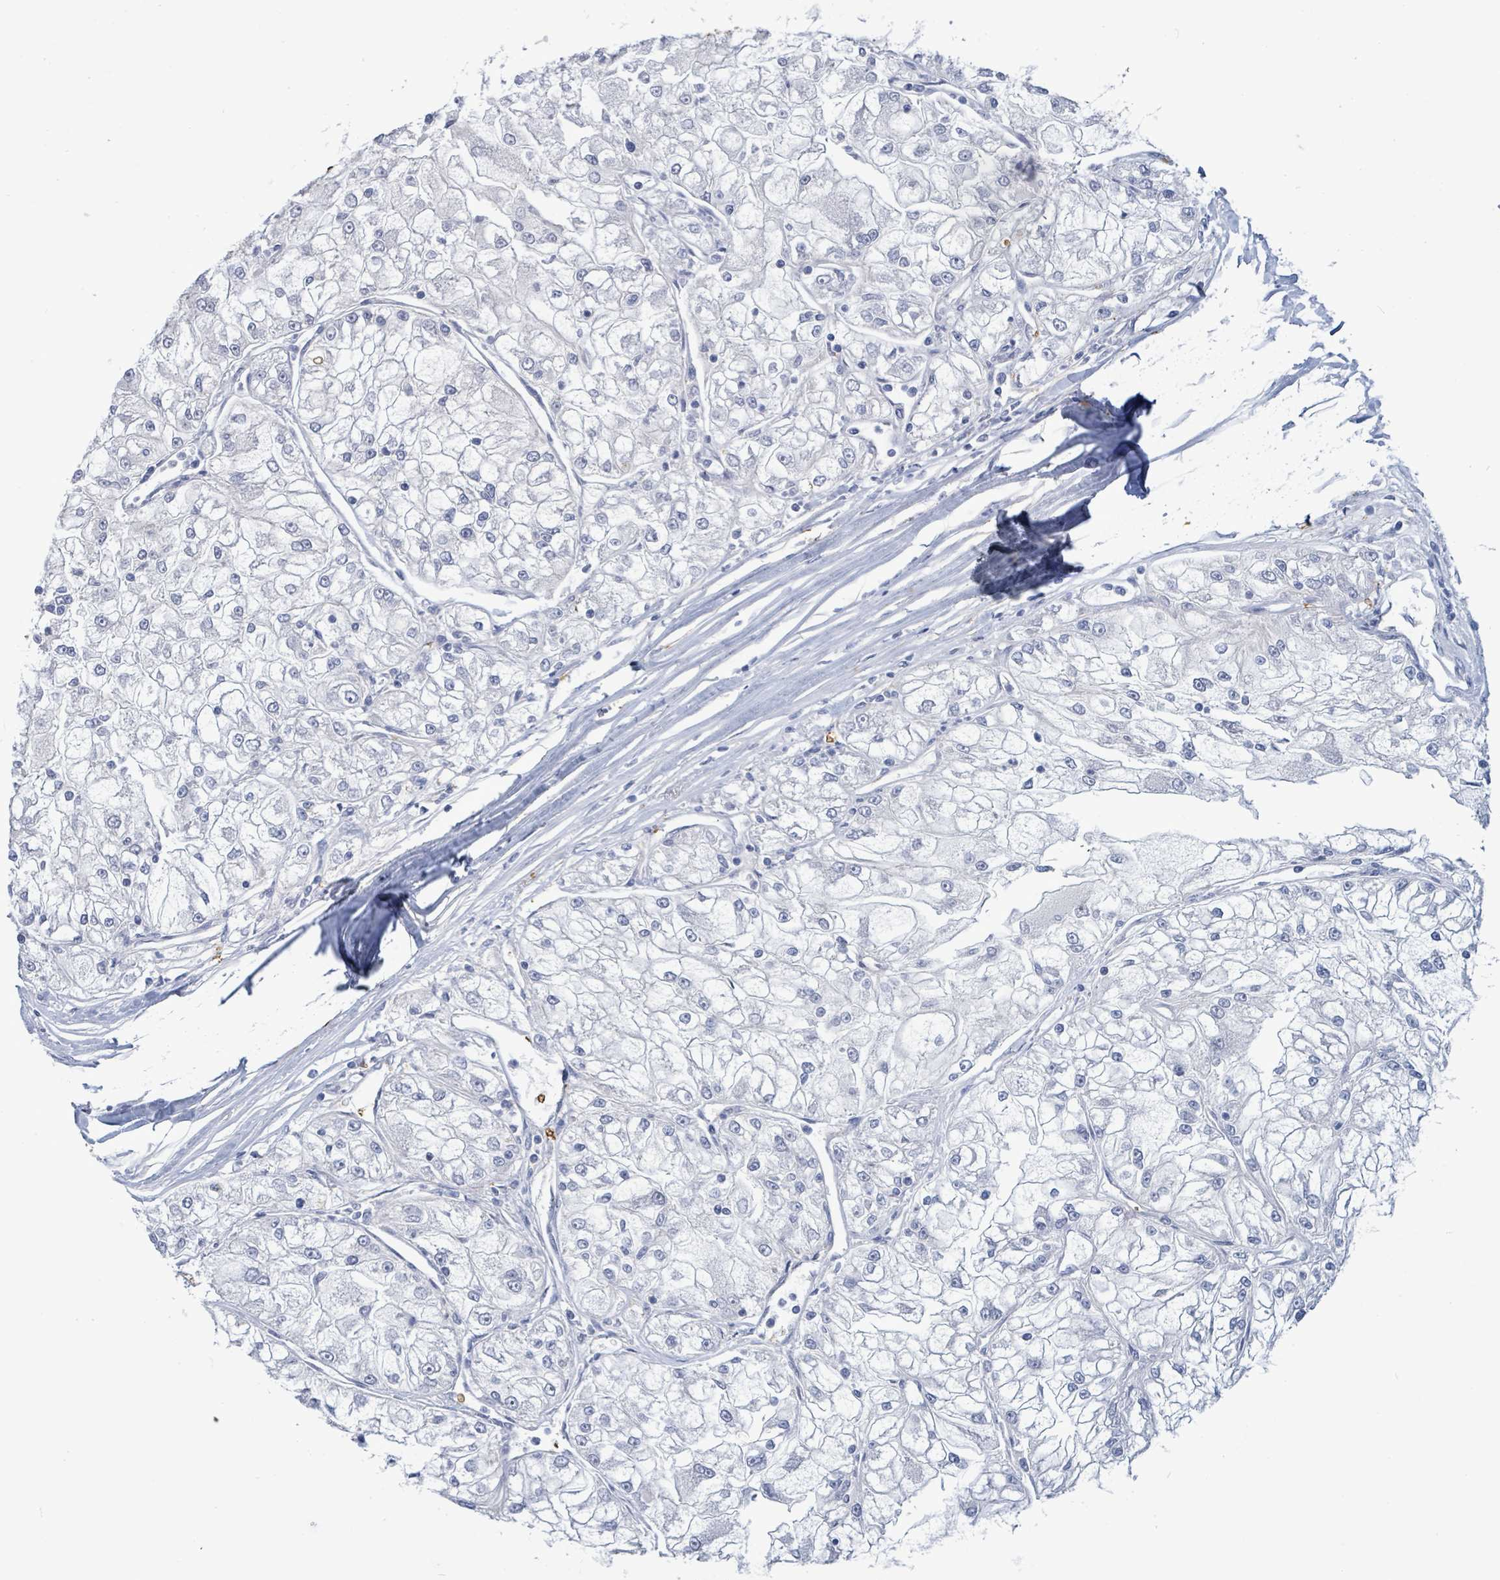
{"staining": {"intensity": "negative", "quantity": "none", "location": "none"}, "tissue": "renal cancer", "cell_type": "Tumor cells", "image_type": "cancer", "snomed": [{"axis": "morphology", "description": "Adenocarcinoma, NOS"}, {"axis": "topography", "description": "Kidney"}], "caption": "This is an immunohistochemistry histopathology image of human adenocarcinoma (renal). There is no staining in tumor cells.", "gene": "PRKRIP1", "patient": {"sex": "female", "age": 72}}